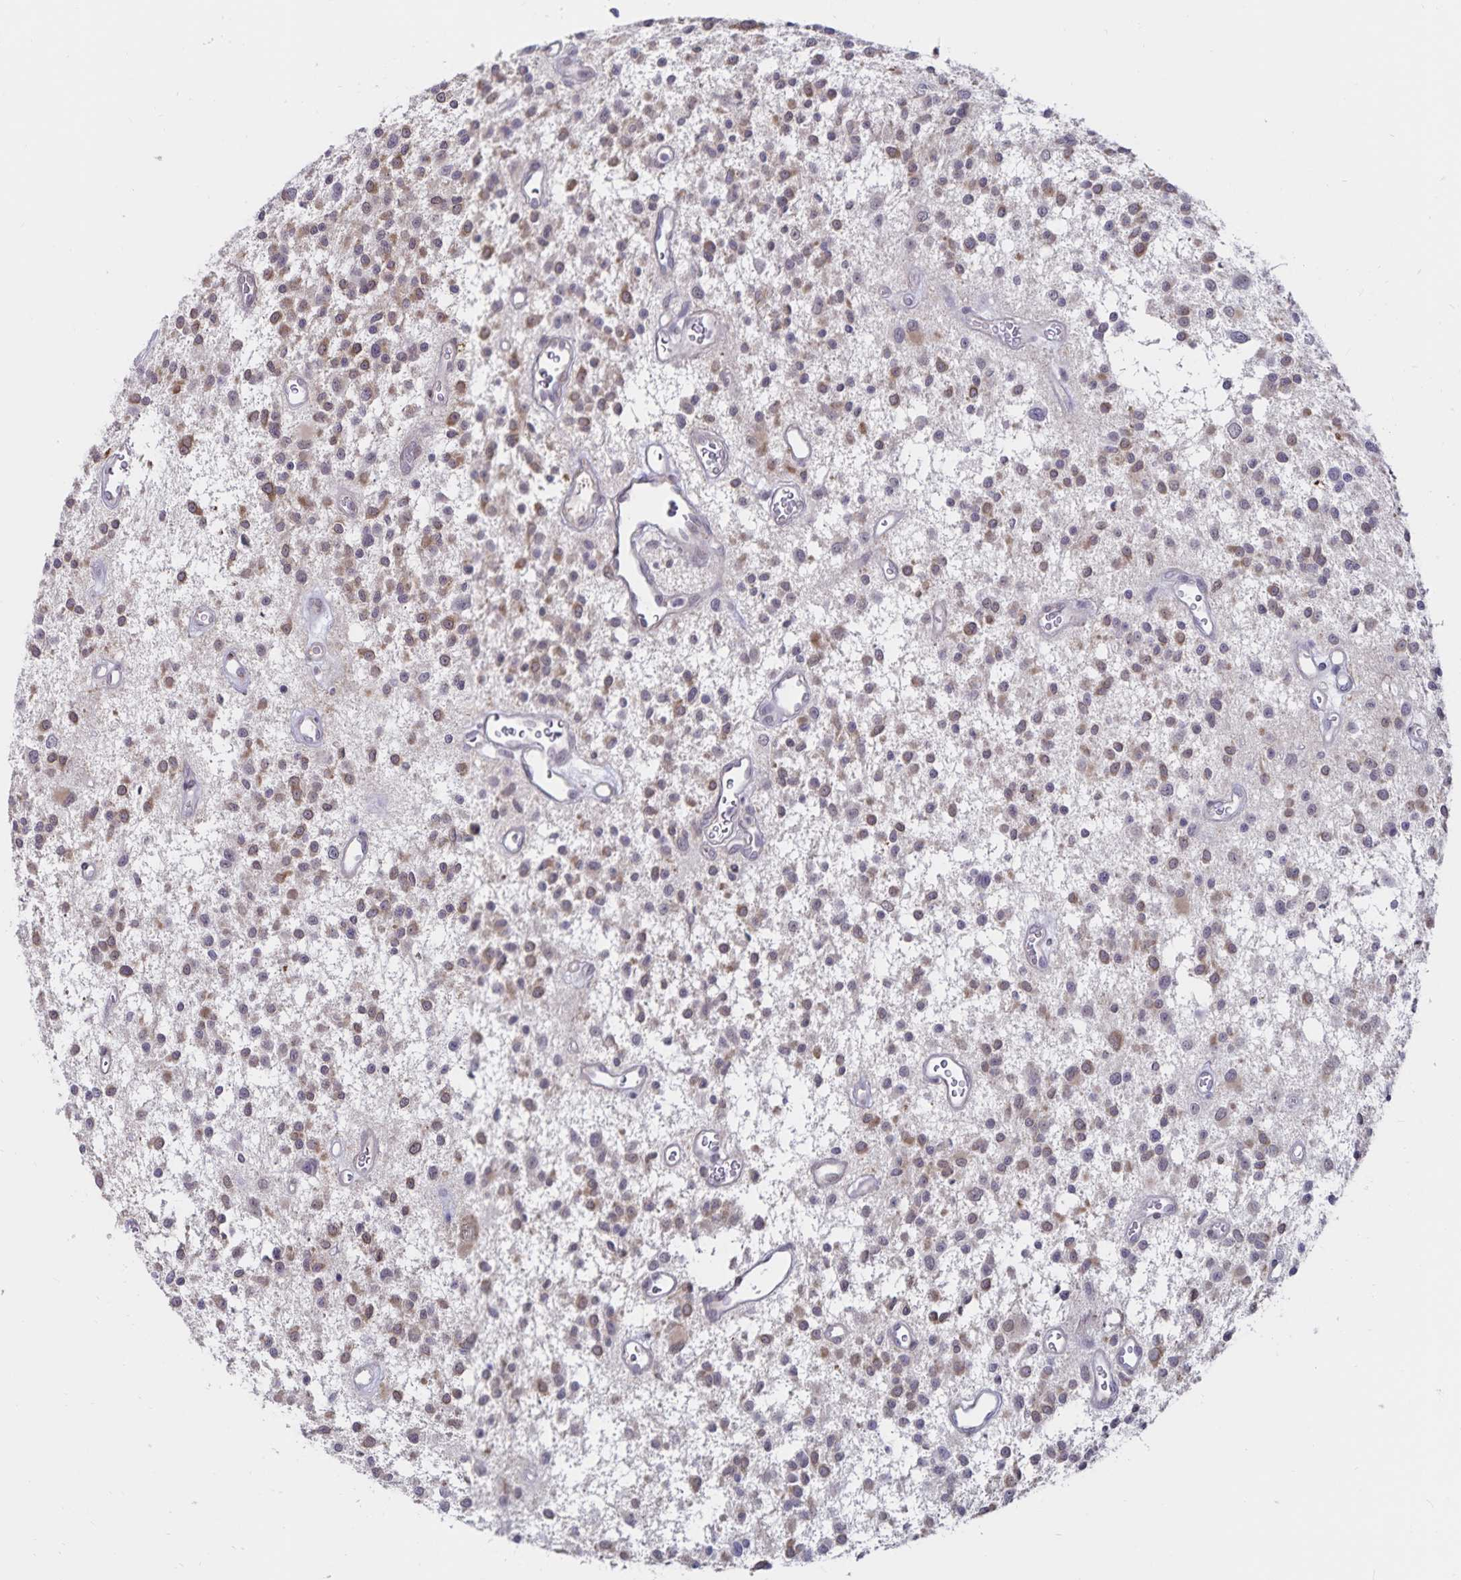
{"staining": {"intensity": "weak", "quantity": "25%-75%", "location": "cytoplasmic/membranous"}, "tissue": "glioma", "cell_type": "Tumor cells", "image_type": "cancer", "snomed": [{"axis": "morphology", "description": "Glioma, malignant, Low grade"}, {"axis": "topography", "description": "Brain"}], "caption": "Brown immunohistochemical staining in human glioma reveals weak cytoplasmic/membranous expression in about 25%-75% of tumor cells.", "gene": "ATP2A2", "patient": {"sex": "male", "age": 43}}